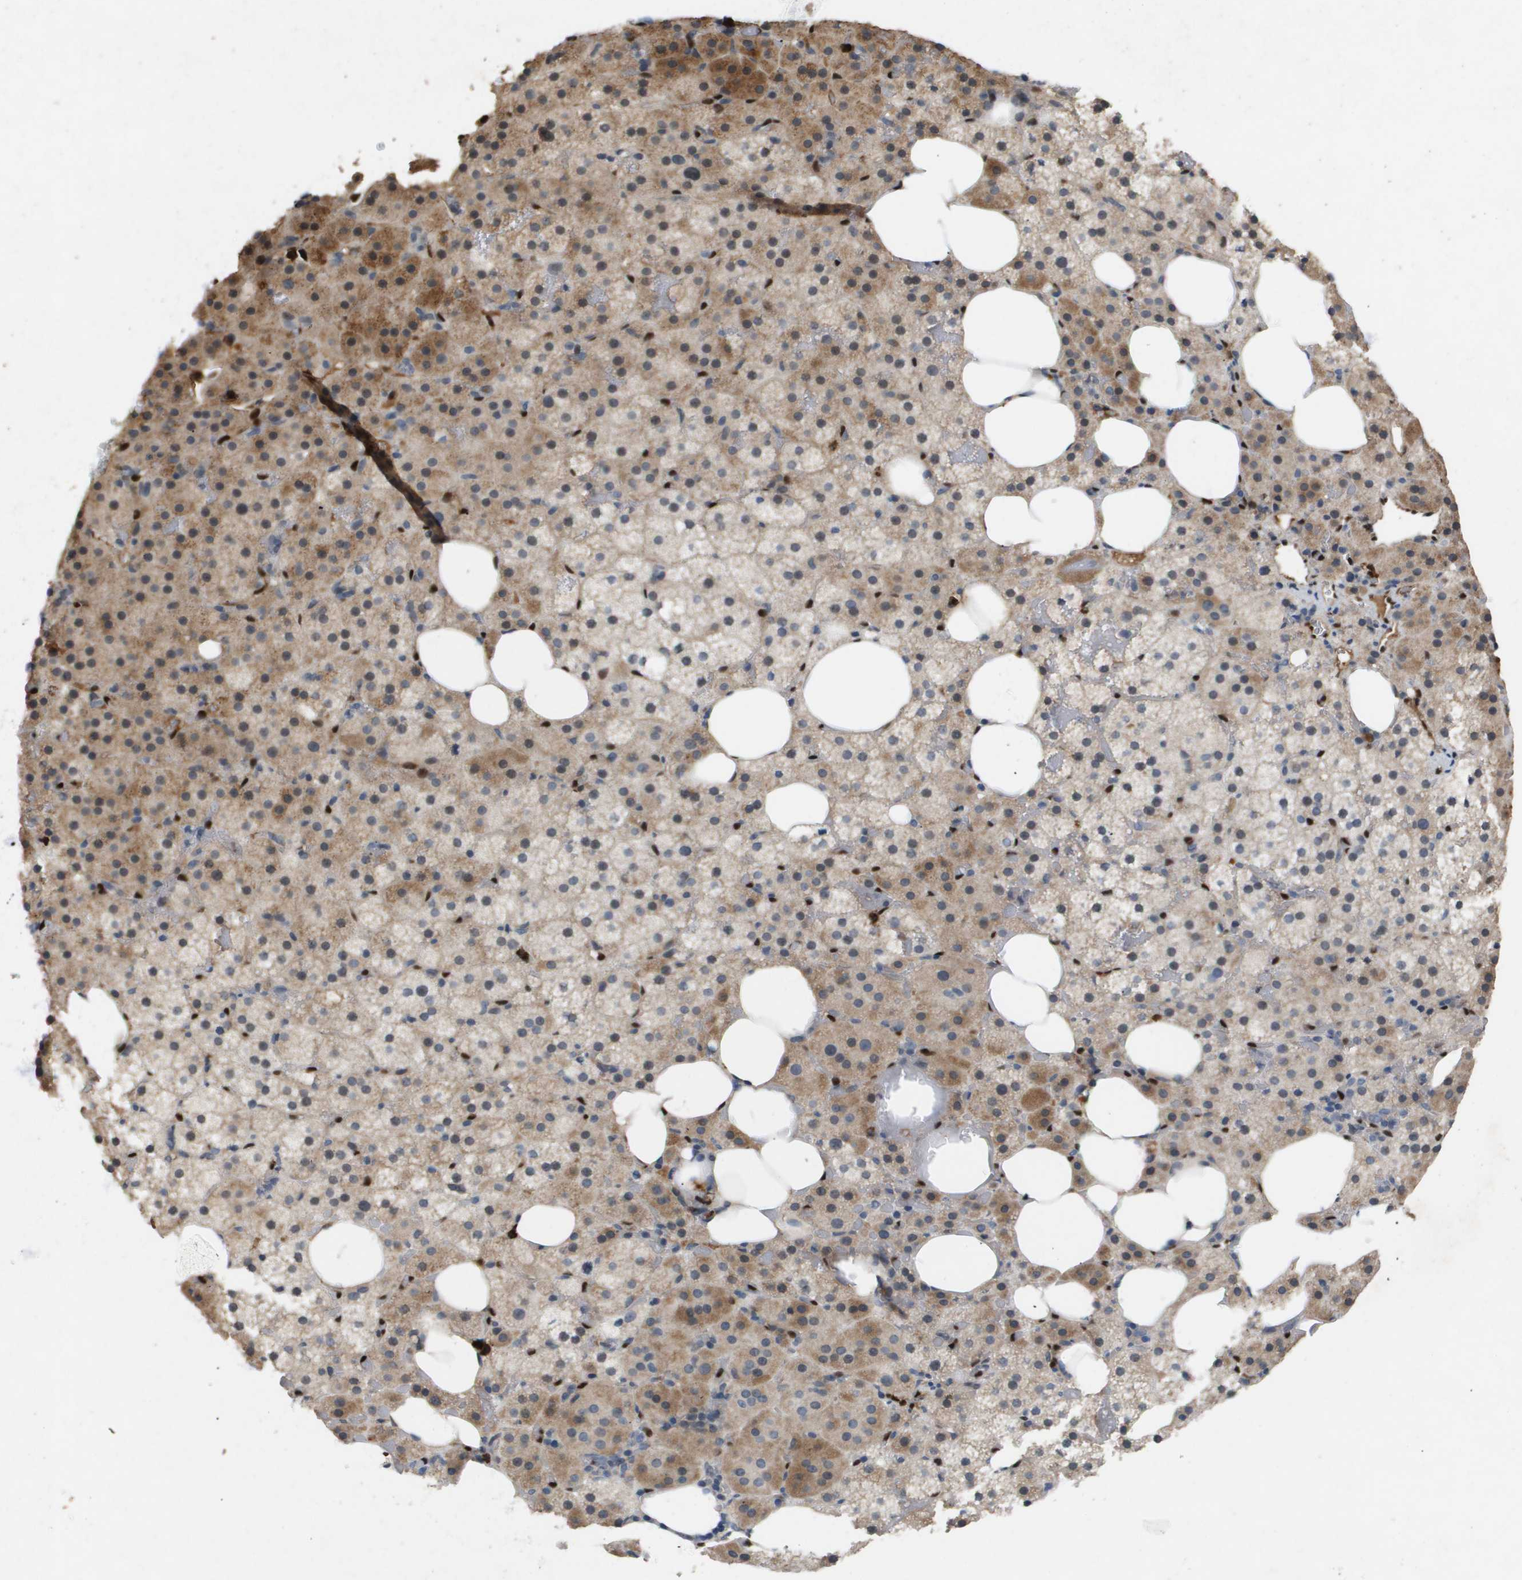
{"staining": {"intensity": "moderate", "quantity": "25%-75%", "location": "cytoplasmic/membranous"}, "tissue": "adrenal gland", "cell_type": "Glandular cells", "image_type": "normal", "snomed": [{"axis": "morphology", "description": "Normal tissue, NOS"}, {"axis": "topography", "description": "Adrenal gland"}], "caption": "Adrenal gland stained for a protein (brown) shows moderate cytoplasmic/membranous positive positivity in approximately 25%-75% of glandular cells.", "gene": "ERG", "patient": {"sex": "female", "age": 59}}